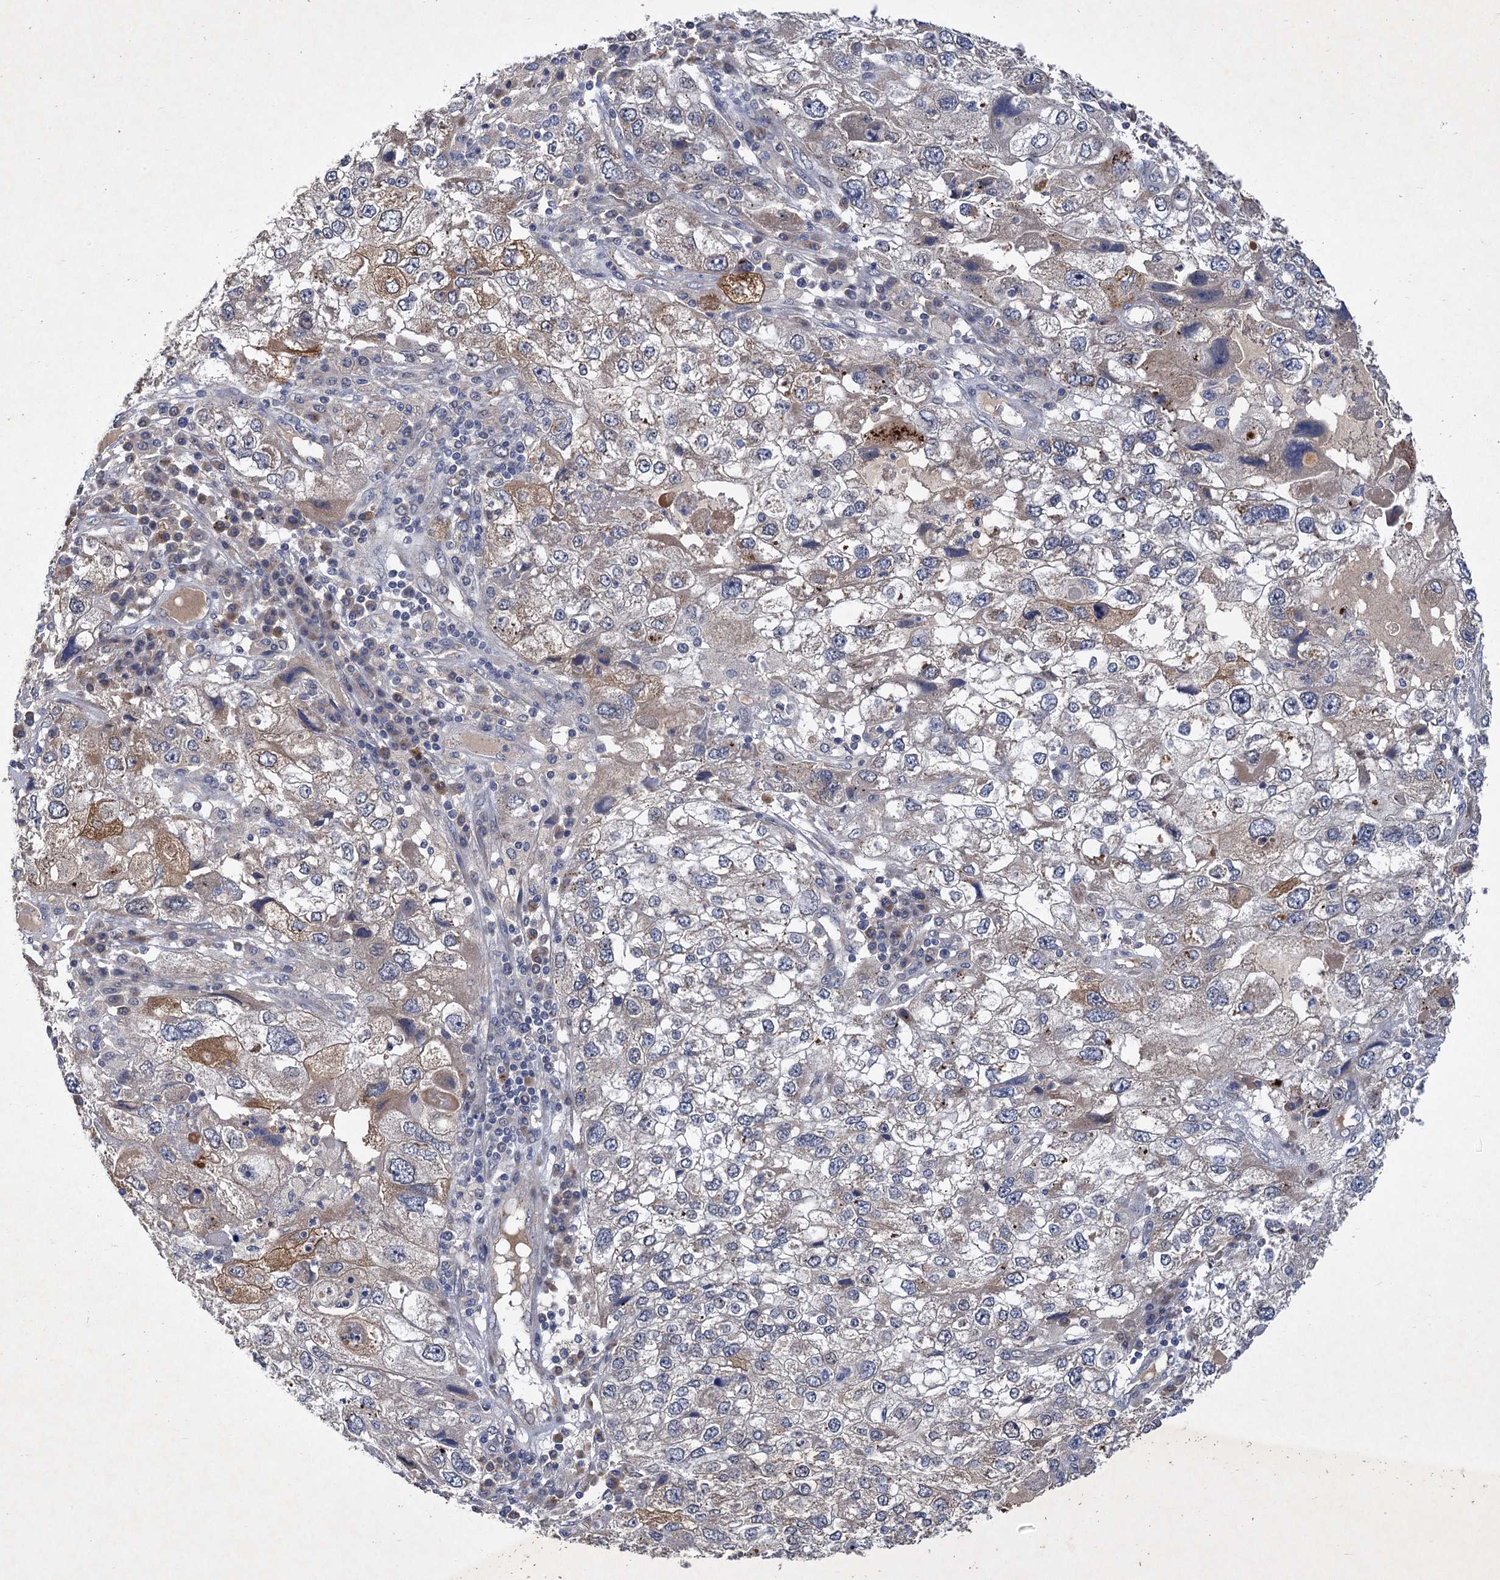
{"staining": {"intensity": "weak", "quantity": "<25%", "location": "cytoplasmic/membranous"}, "tissue": "endometrial cancer", "cell_type": "Tumor cells", "image_type": "cancer", "snomed": [{"axis": "morphology", "description": "Adenocarcinoma, NOS"}, {"axis": "topography", "description": "Endometrium"}], "caption": "Immunohistochemical staining of endometrial cancer exhibits no significant positivity in tumor cells. (Immunohistochemistry, brightfield microscopy, high magnification).", "gene": "TMEM39B", "patient": {"sex": "female", "age": 49}}